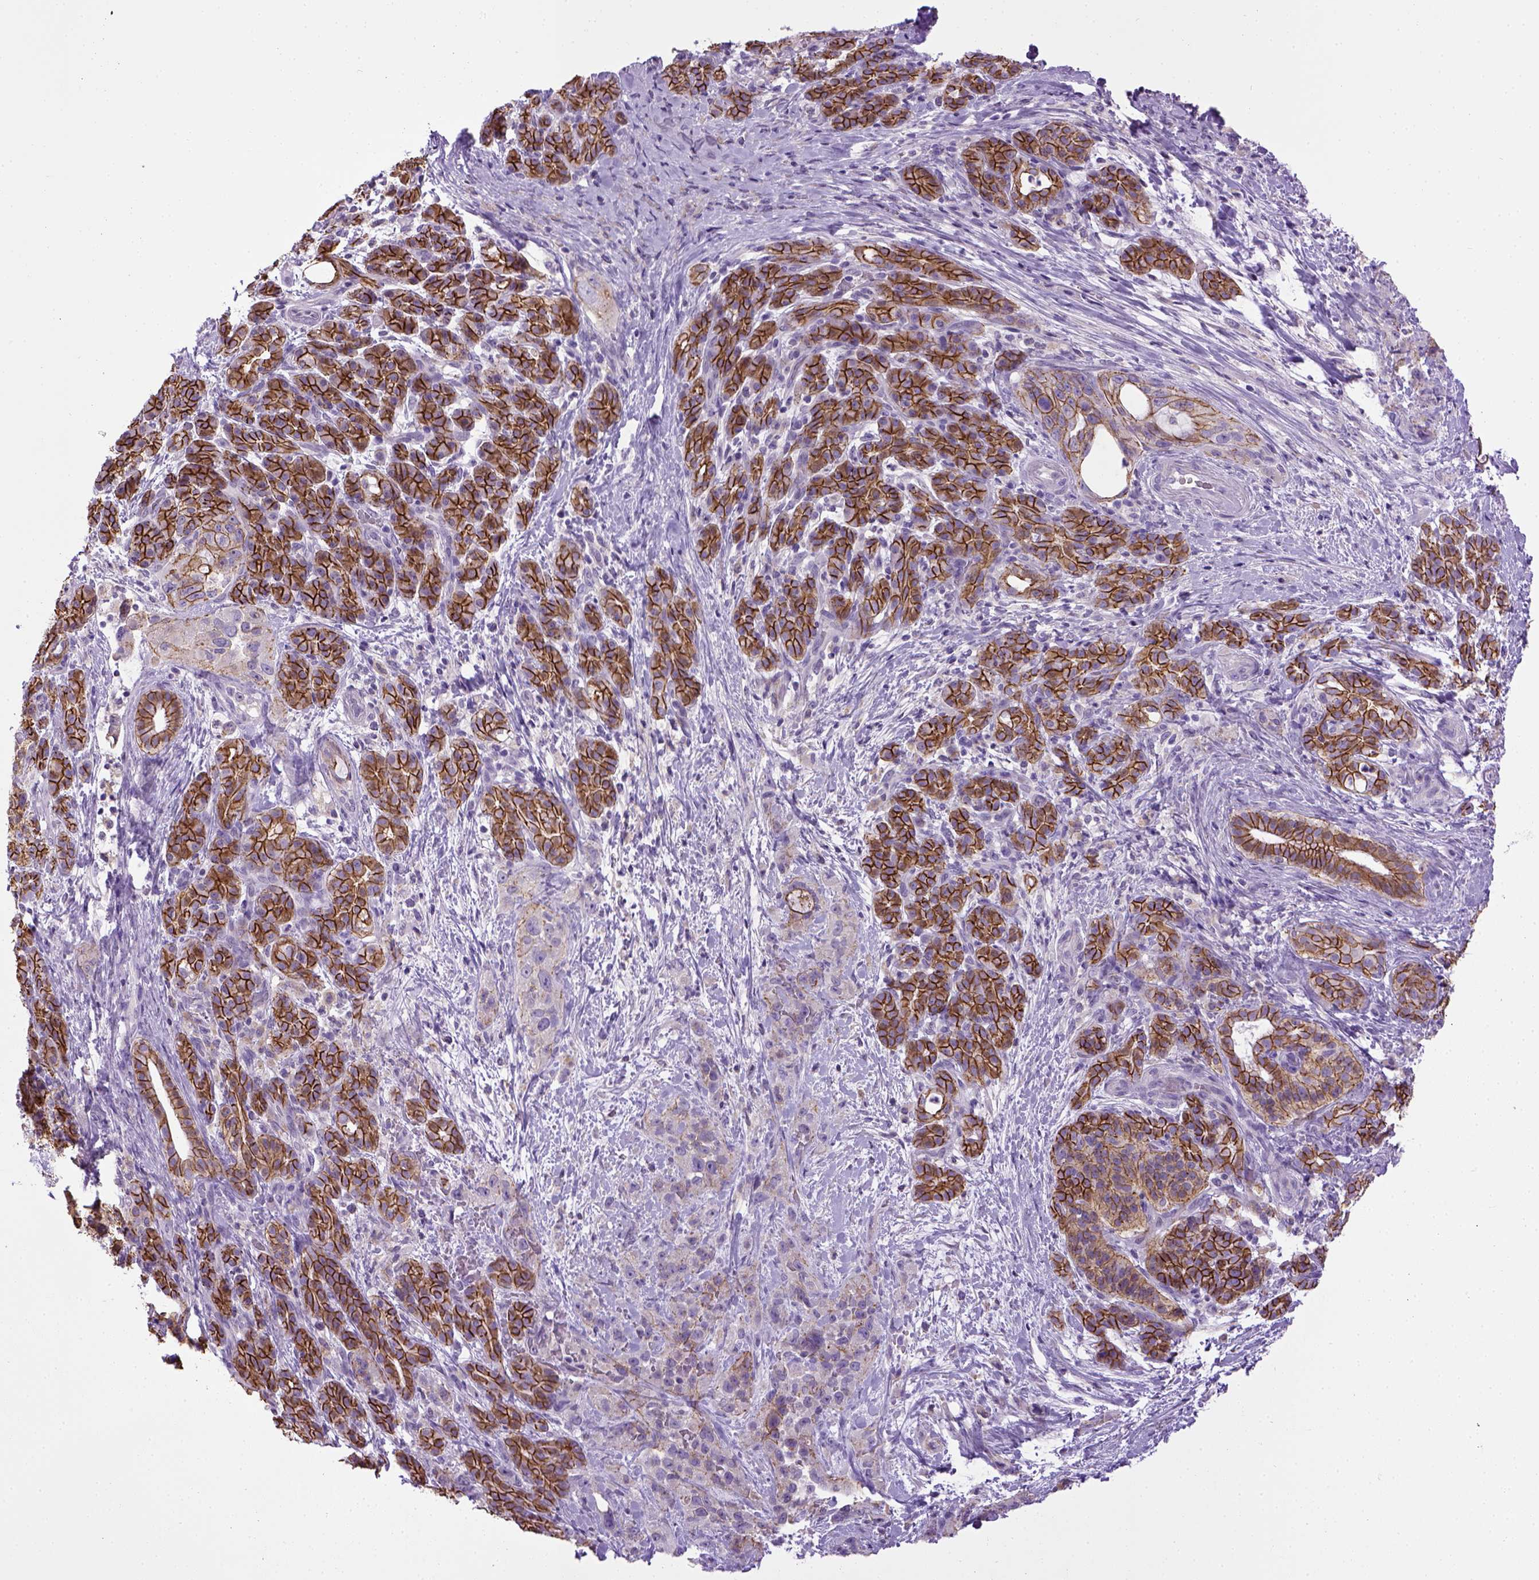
{"staining": {"intensity": "strong", "quantity": ">75%", "location": "cytoplasmic/membranous"}, "tissue": "pancreatic cancer", "cell_type": "Tumor cells", "image_type": "cancer", "snomed": [{"axis": "morphology", "description": "Adenocarcinoma, NOS"}, {"axis": "topography", "description": "Pancreas"}], "caption": "Immunohistochemistry of human pancreatic cancer exhibits high levels of strong cytoplasmic/membranous positivity in about >75% of tumor cells.", "gene": "CDH1", "patient": {"sex": "male", "age": 44}}